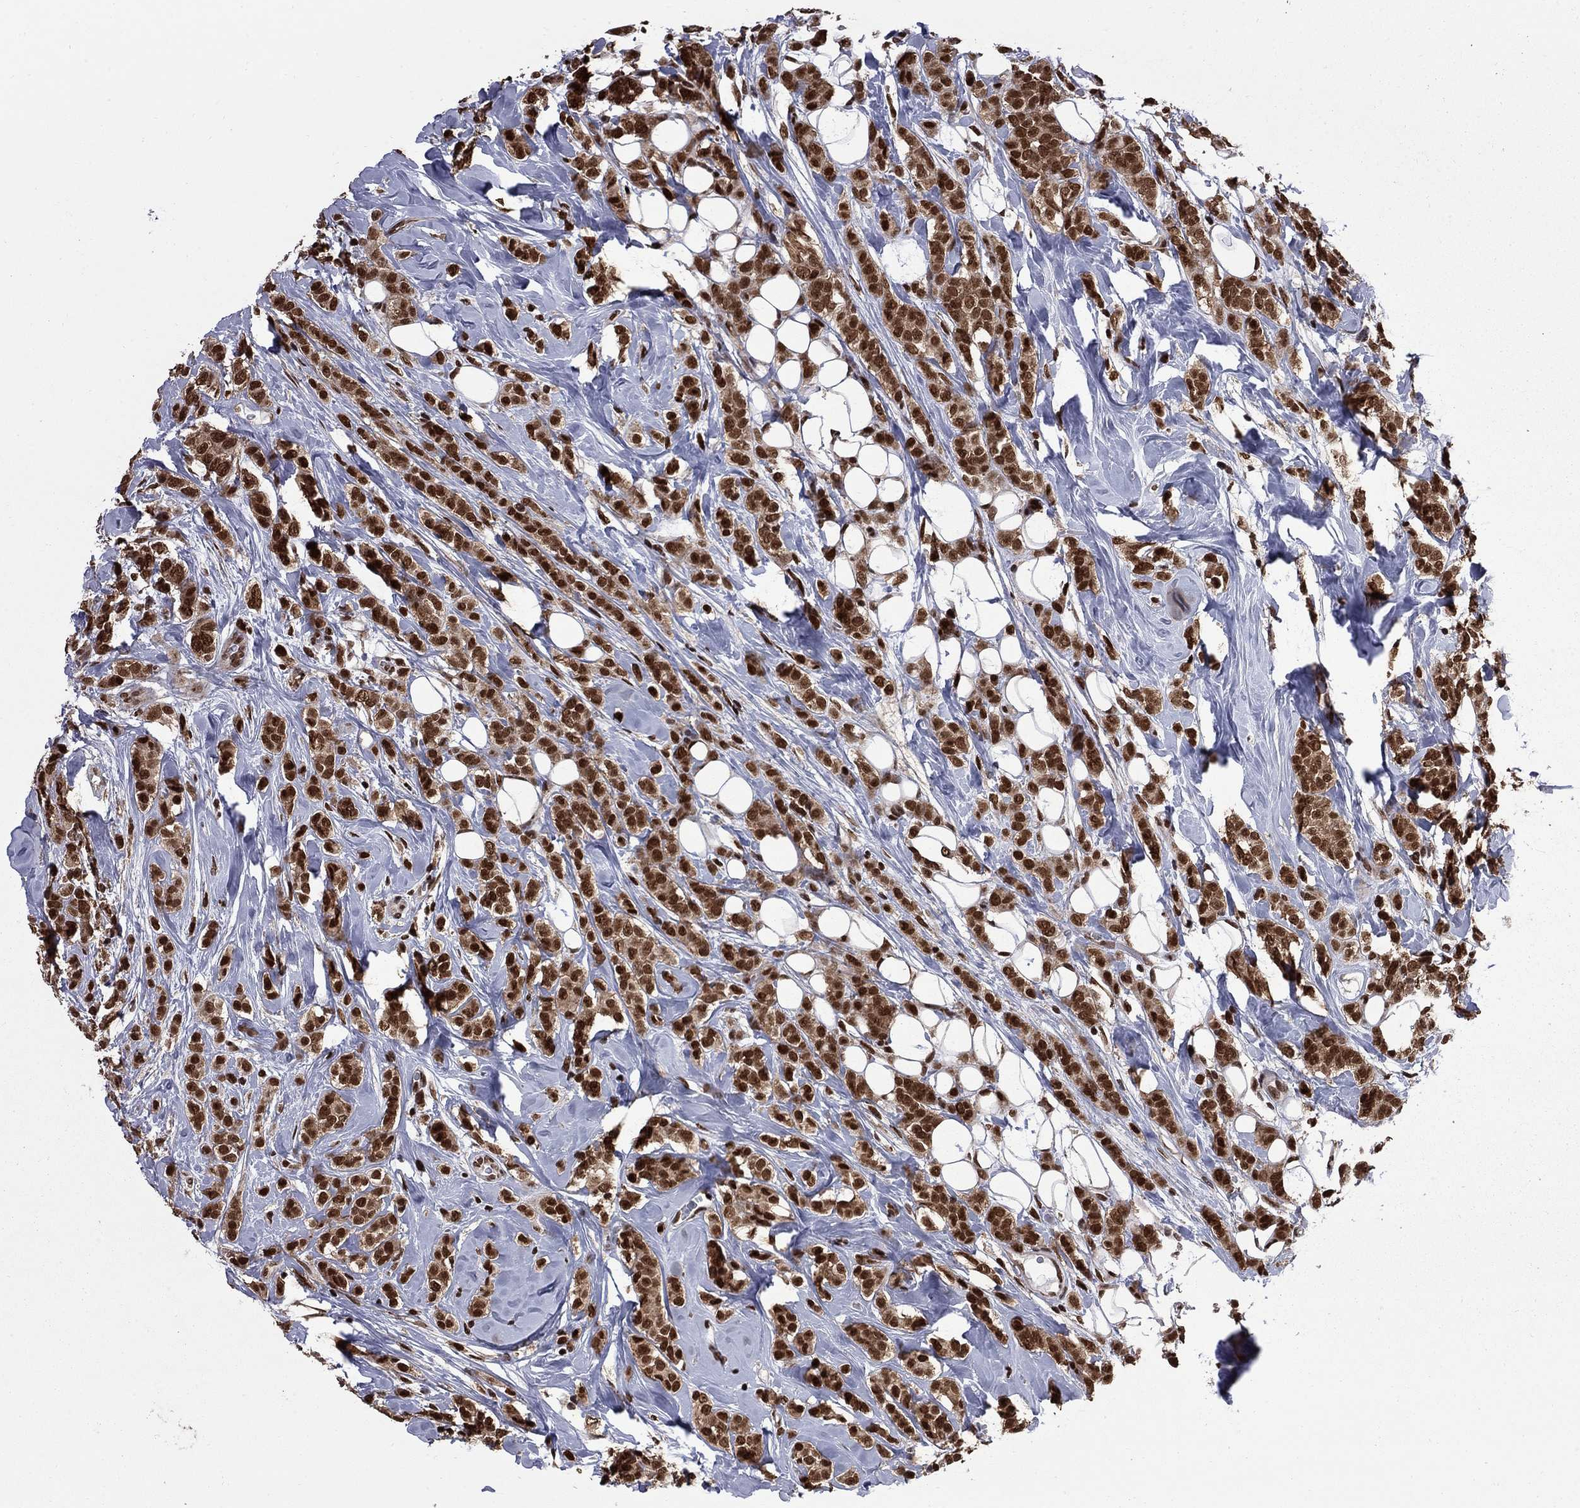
{"staining": {"intensity": "strong", "quantity": ">75%", "location": "nuclear"}, "tissue": "breast cancer", "cell_type": "Tumor cells", "image_type": "cancer", "snomed": [{"axis": "morphology", "description": "Lobular carcinoma"}, {"axis": "topography", "description": "Breast"}], "caption": "The immunohistochemical stain labels strong nuclear staining in tumor cells of breast cancer (lobular carcinoma) tissue.", "gene": "MED25", "patient": {"sex": "female", "age": 49}}